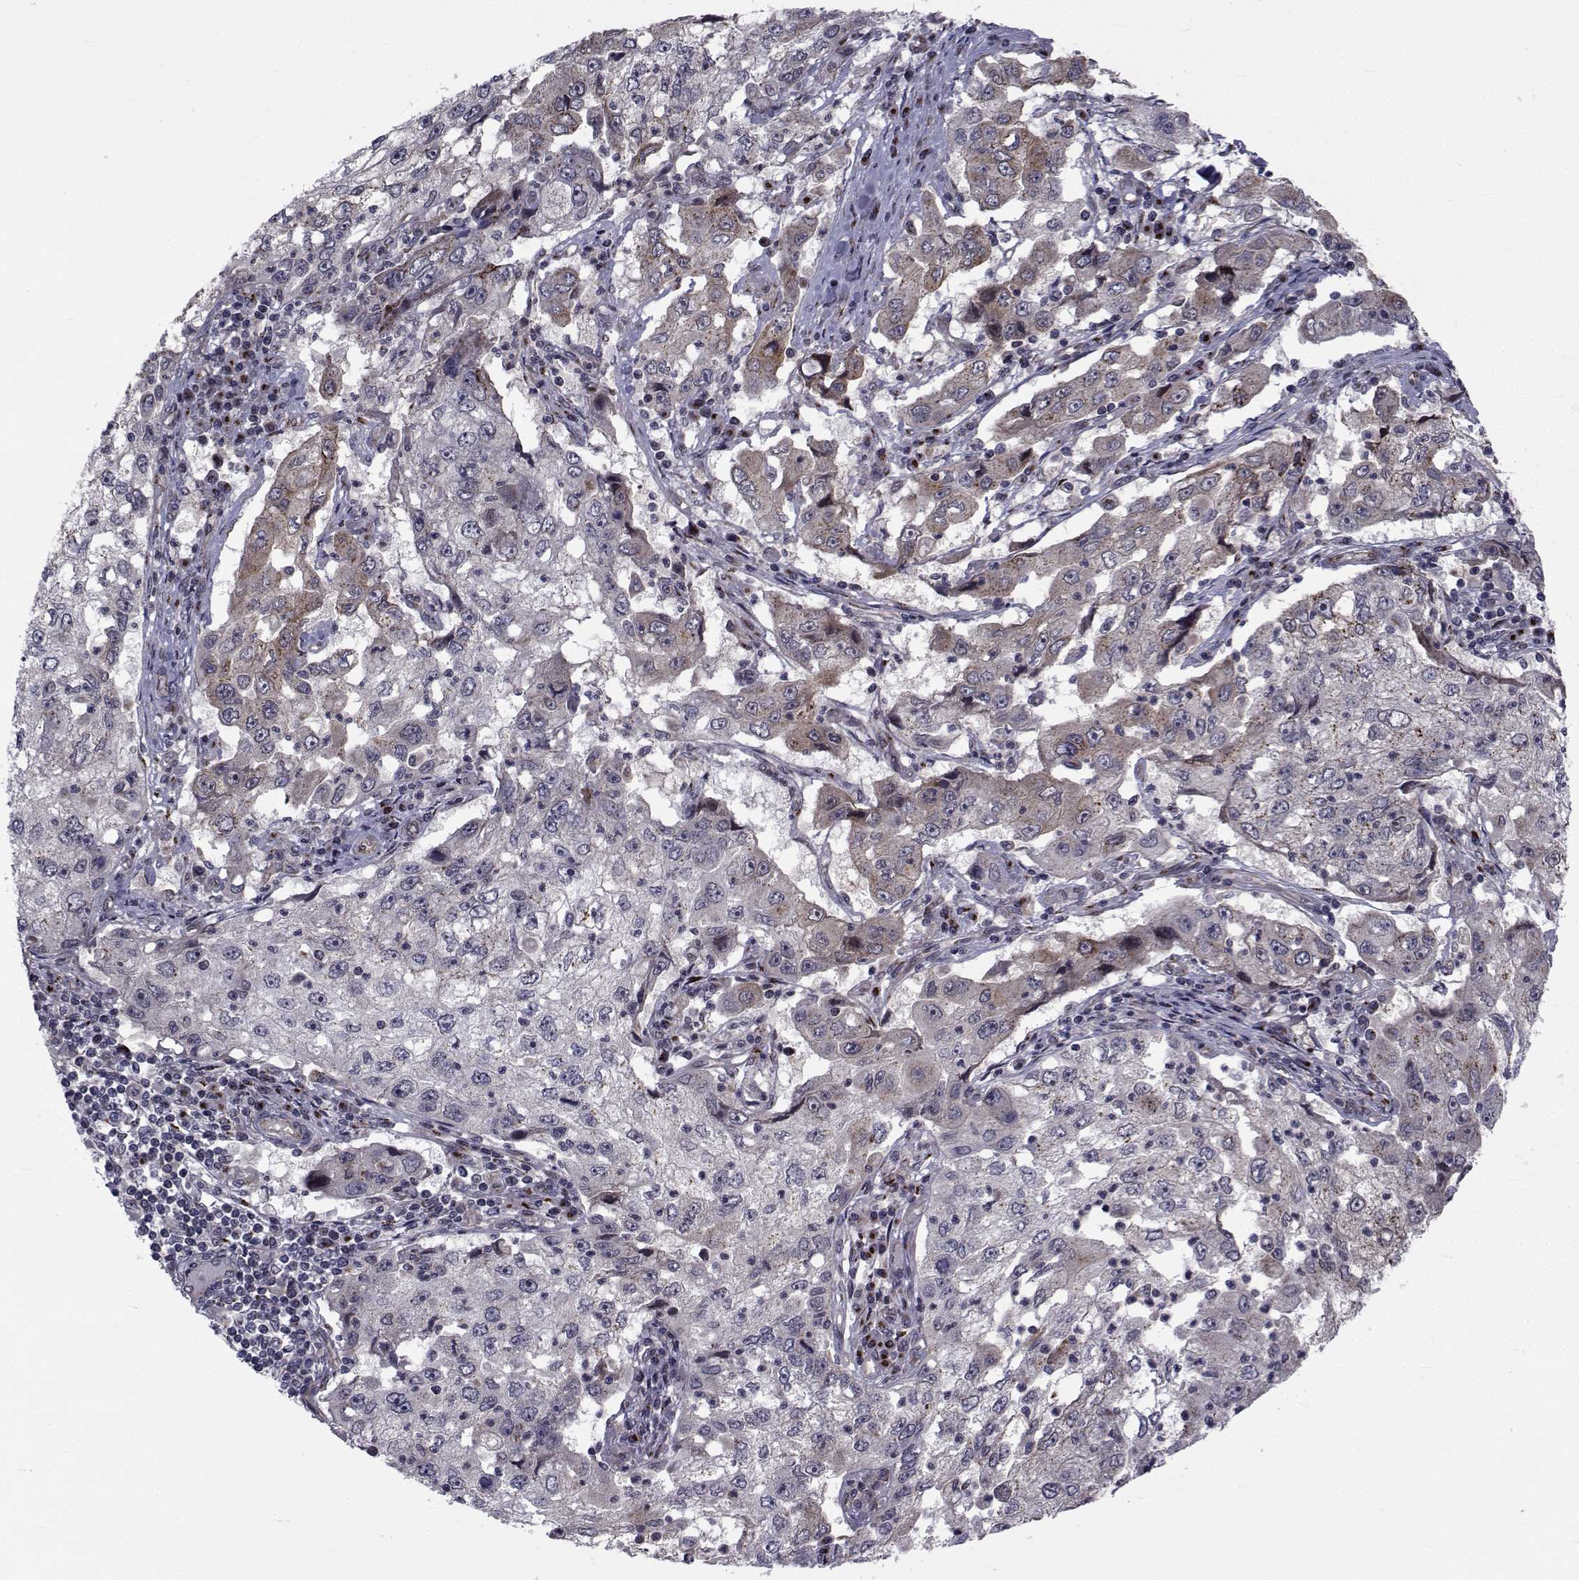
{"staining": {"intensity": "moderate", "quantity": "<25%", "location": "cytoplasmic/membranous"}, "tissue": "cervical cancer", "cell_type": "Tumor cells", "image_type": "cancer", "snomed": [{"axis": "morphology", "description": "Squamous cell carcinoma, NOS"}, {"axis": "topography", "description": "Cervix"}], "caption": "A brown stain highlights moderate cytoplasmic/membranous staining of a protein in cervical cancer (squamous cell carcinoma) tumor cells. Immunohistochemistry (ihc) stains the protein of interest in brown and the nuclei are stained blue.", "gene": "ATP6V1C2", "patient": {"sex": "female", "age": 36}}